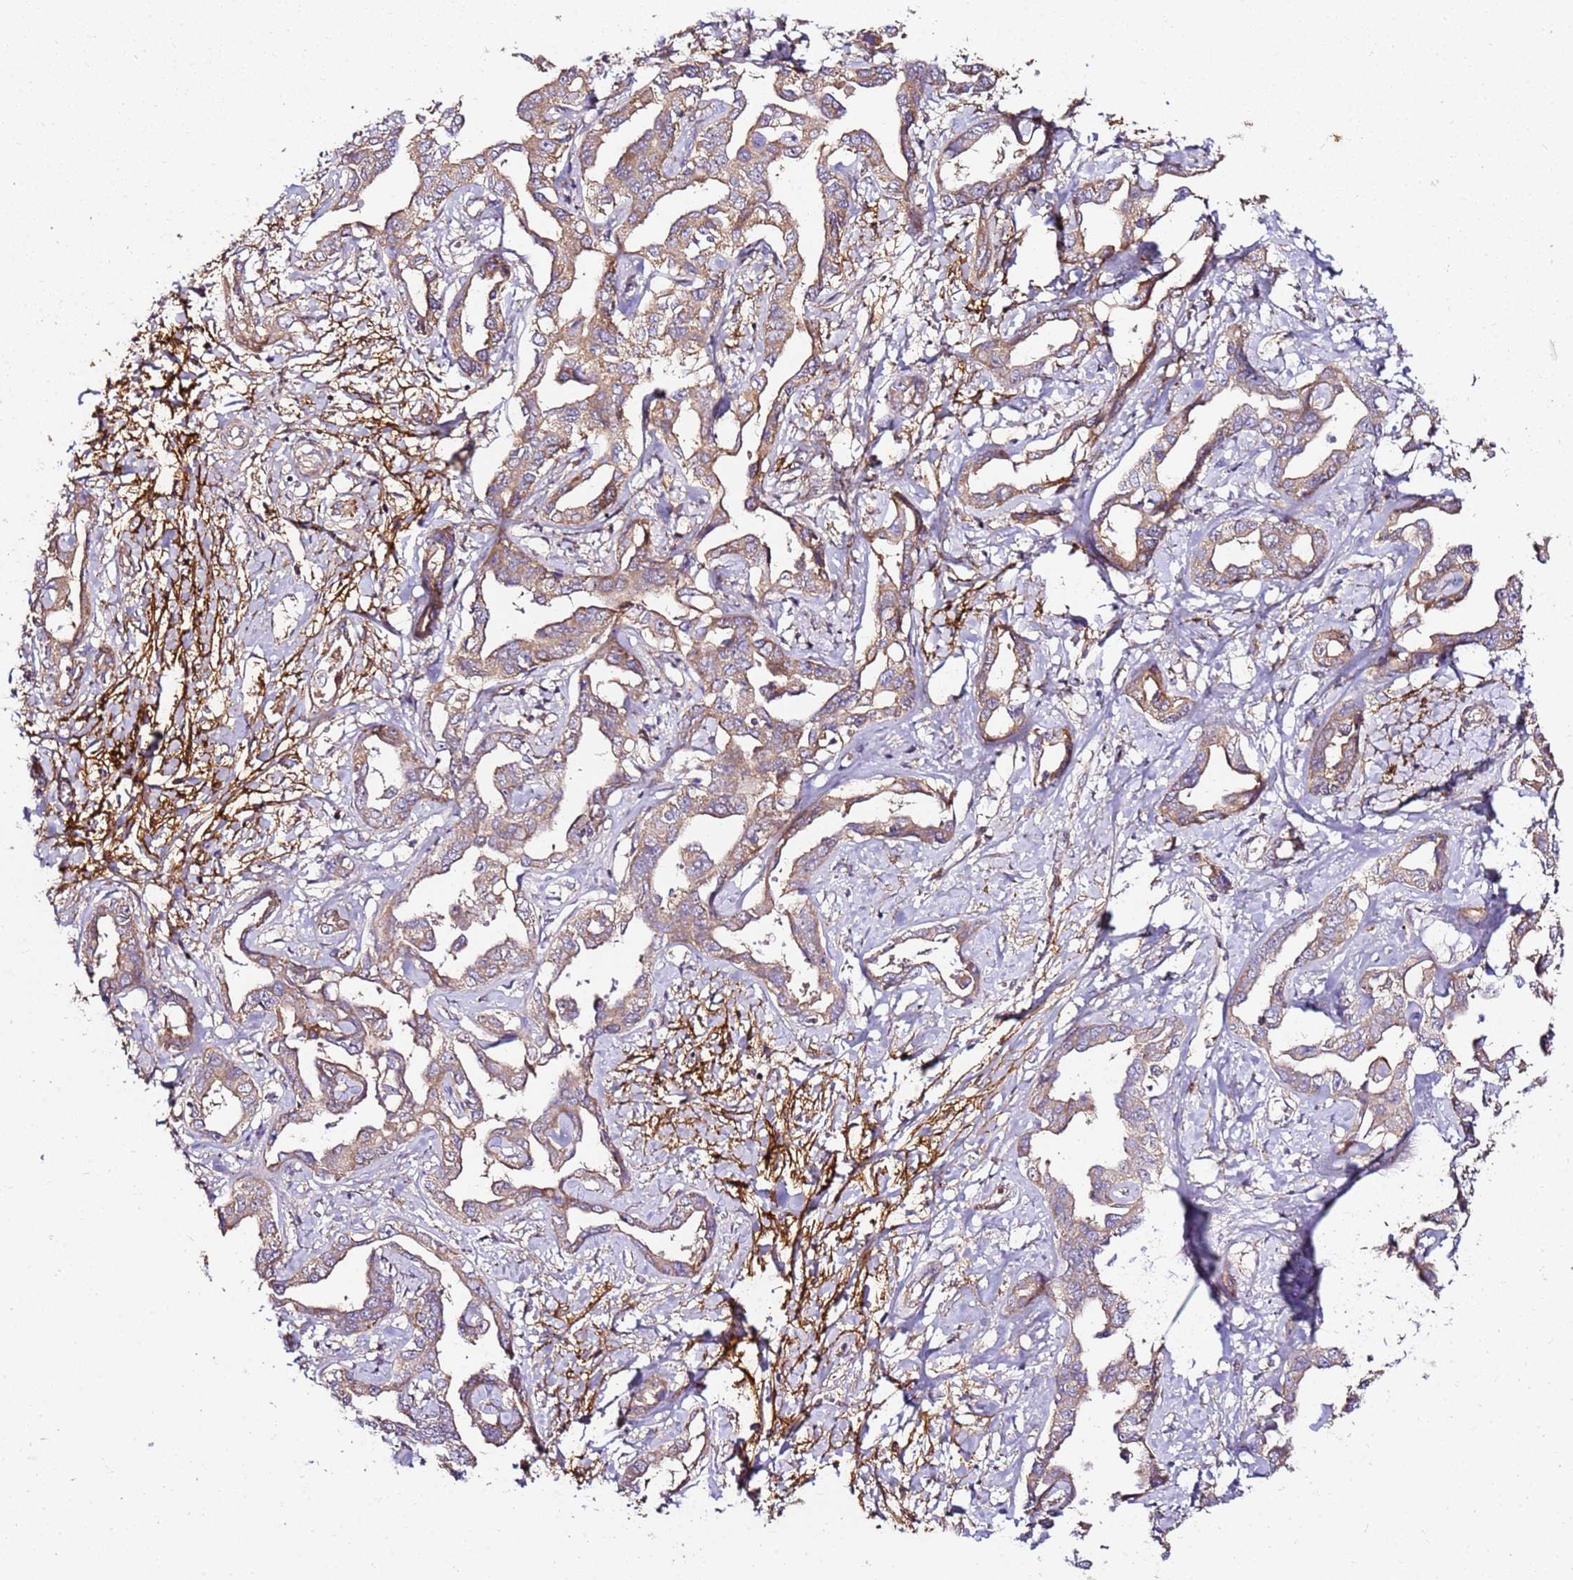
{"staining": {"intensity": "weak", "quantity": ">75%", "location": "cytoplasmic/membranous"}, "tissue": "liver cancer", "cell_type": "Tumor cells", "image_type": "cancer", "snomed": [{"axis": "morphology", "description": "Cholangiocarcinoma"}, {"axis": "topography", "description": "Liver"}], "caption": "Immunohistochemistry of human liver cholangiocarcinoma shows low levels of weak cytoplasmic/membranous positivity in about >75% of tumor cells.", "gene": "KRTAP21-3", "patient": {"sex": "male", "age": 59}}